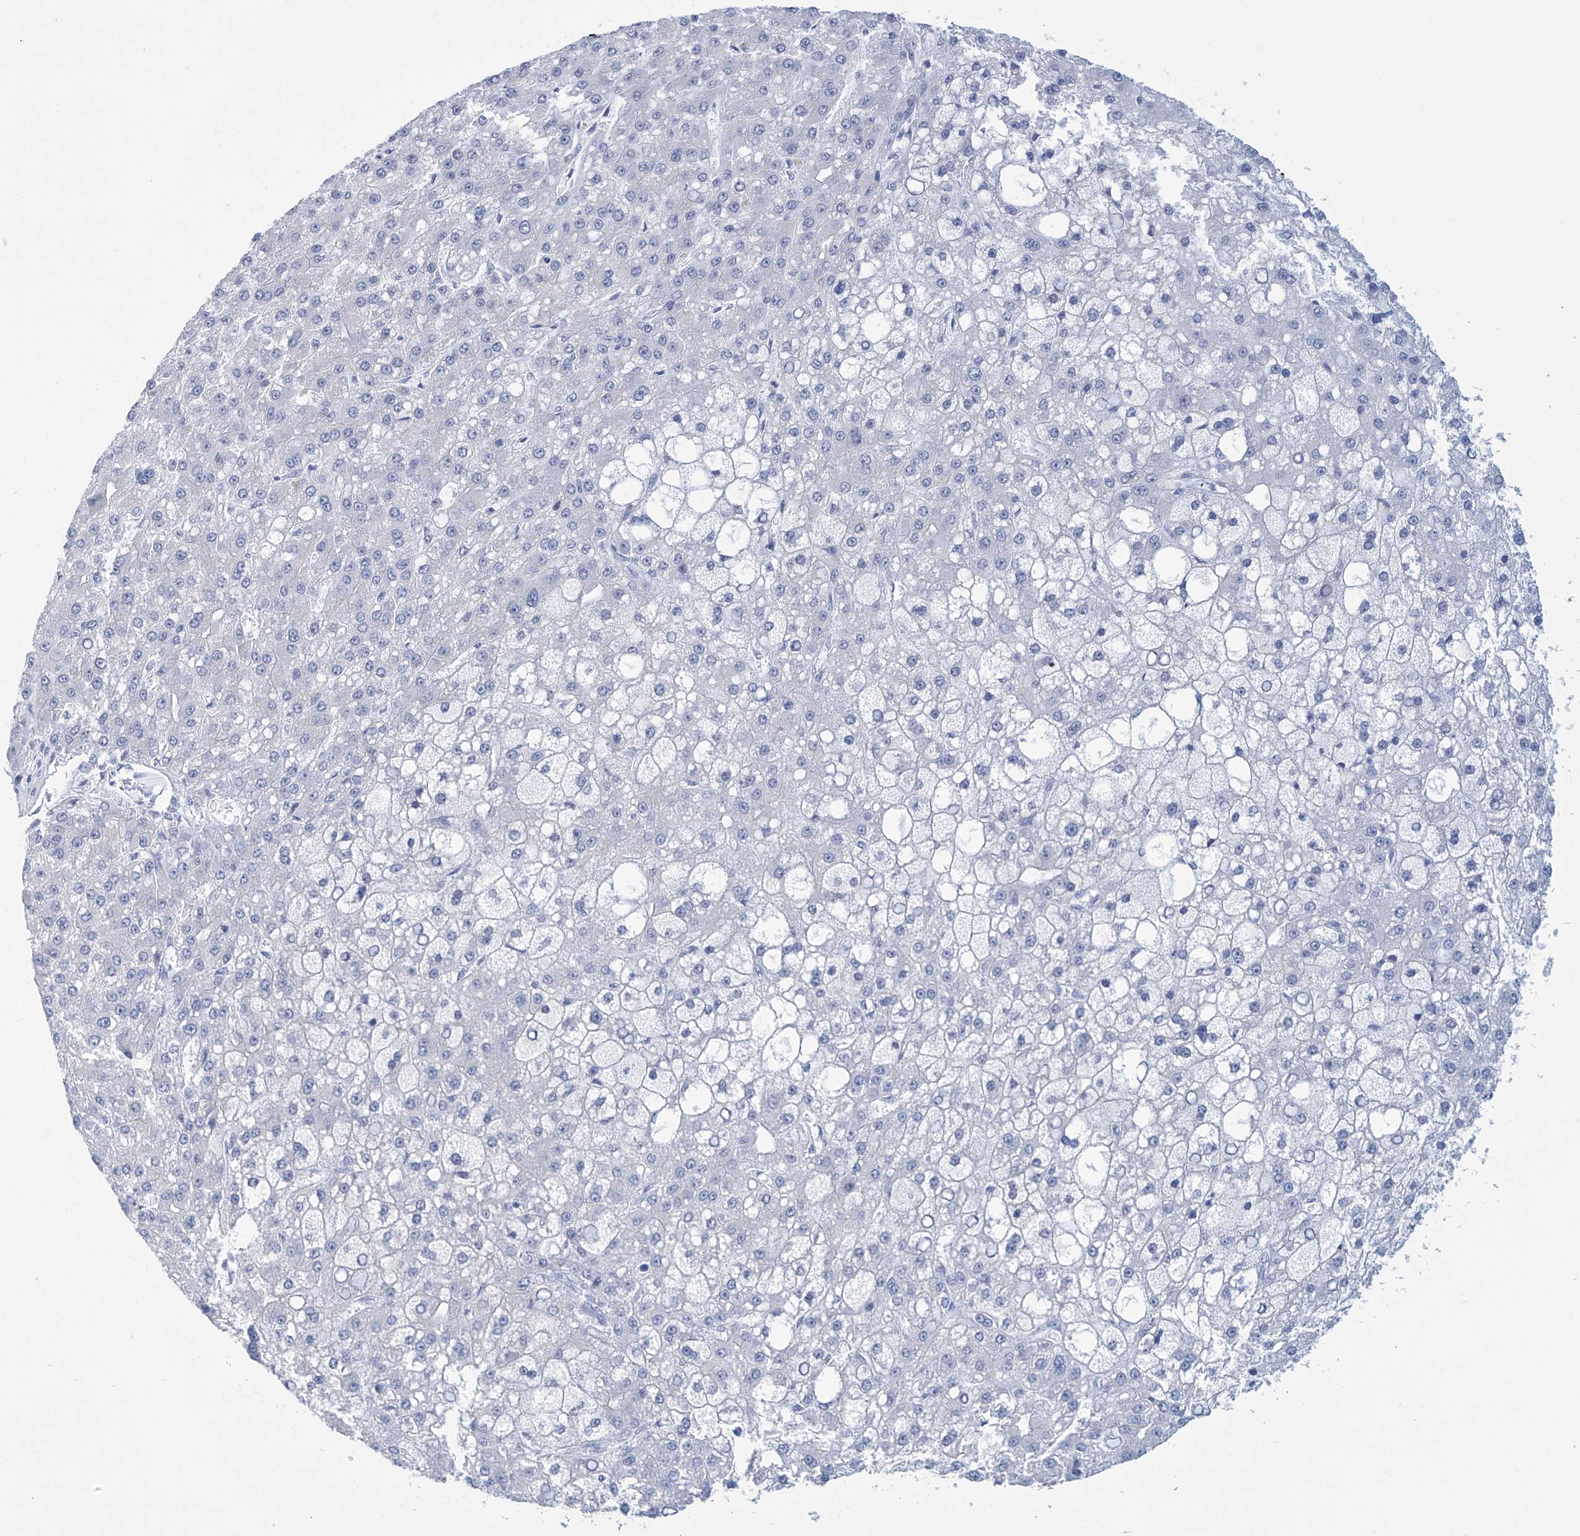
{"staining": {"intensity": "negative", "quantity": "none", "location": "none"}, "tissue": "liver cancer", "cell_type": "Tumor cells", "image_type": "cancer", "snomed": [{"axis": "morphology", "description": "Carcinoma, Hepatocellular, NOS"}, {"axis": "topography", "description": "Liver"}], "caption": "Protein analysis of hepatocellular carcinoma (liver) shows no significant expression in tumor cells.", "gene": "DSP", "patient": {"sex": "male", "age": 67}}